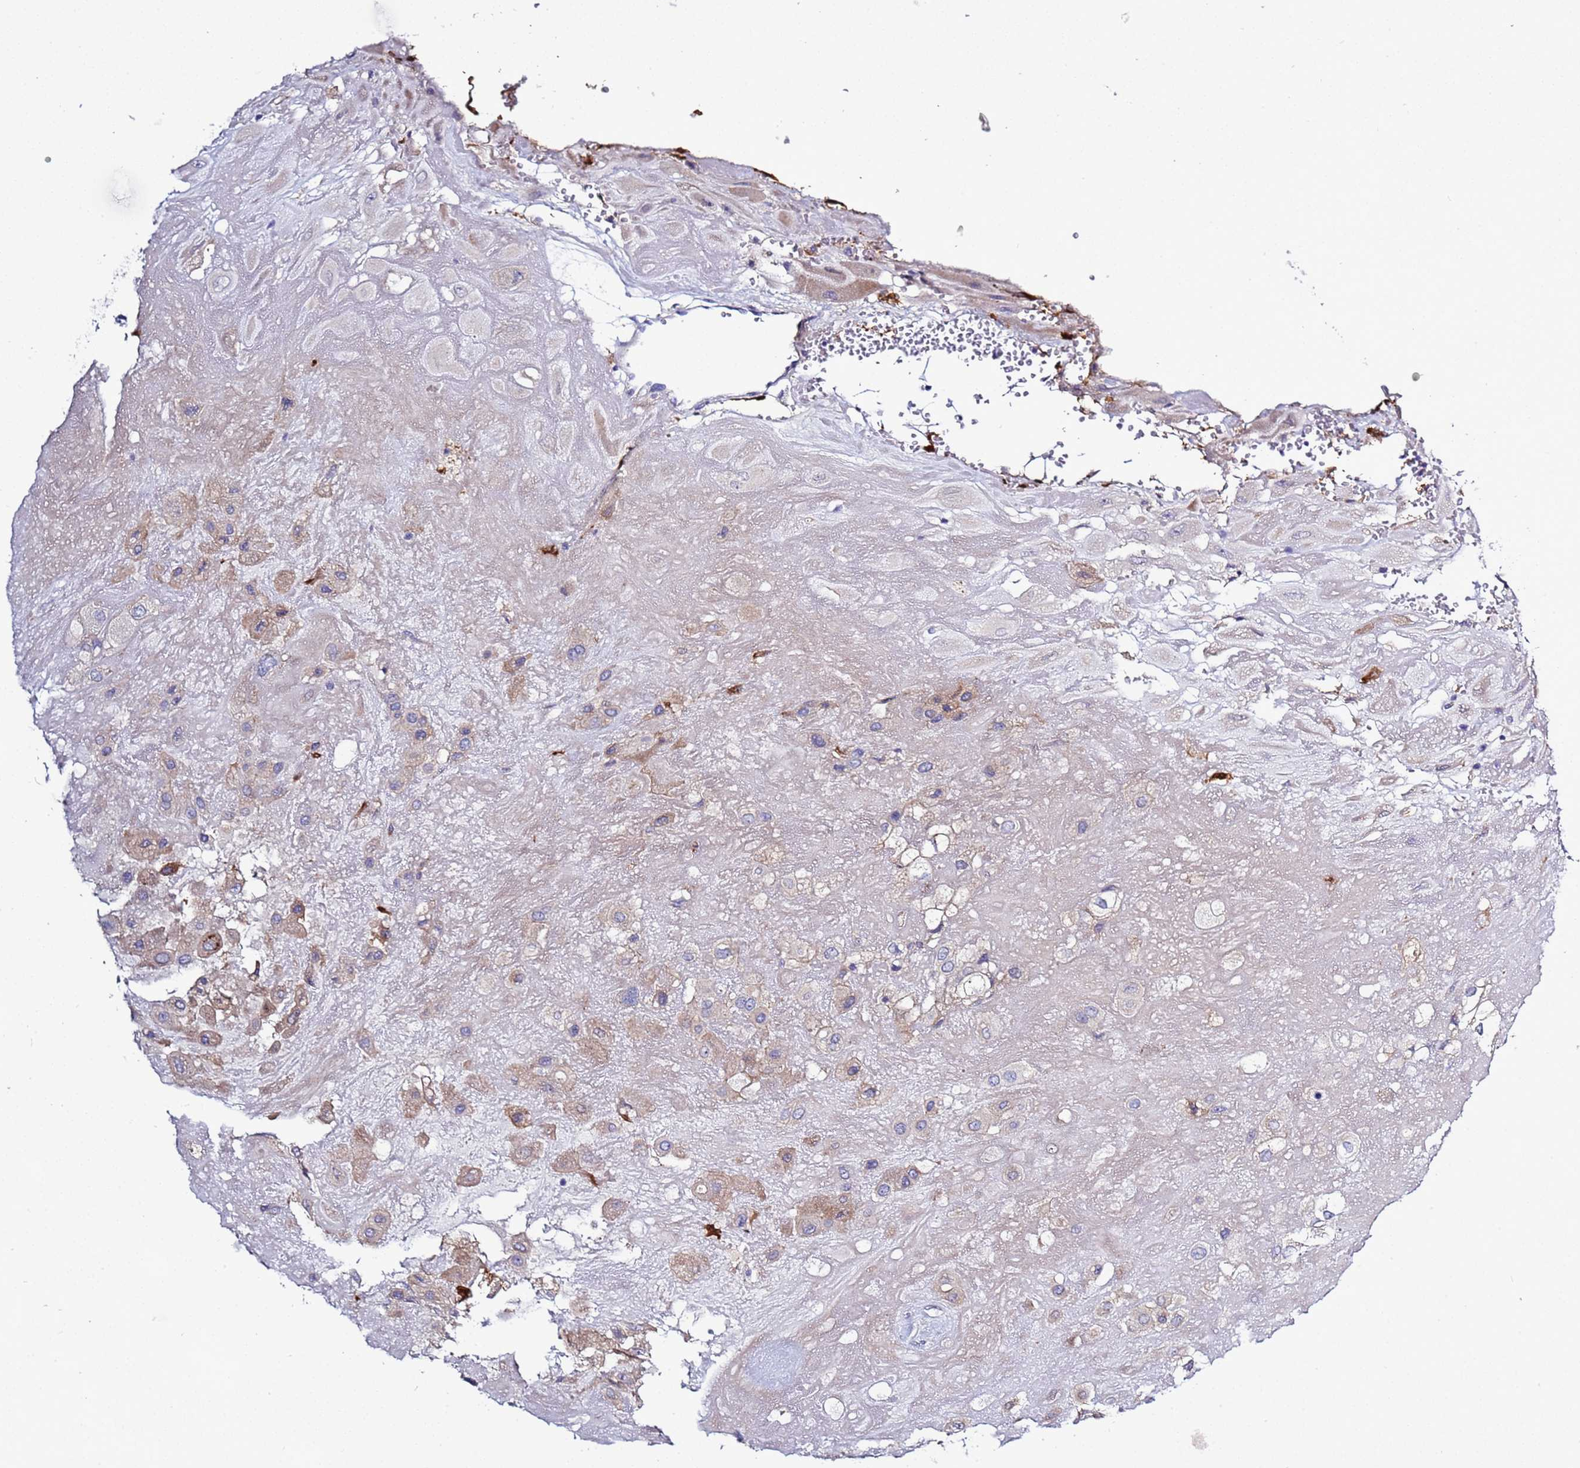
{"staining": {"intensity": "weak", "quantity": "25%-75%", "location": "cytoplasmic/membranous"}, "tissue": "placenta", "cell_type": "Decidual cells", "image_type": "normal", "snomed": [{"axis": "morphology", "description": "Normal tissue, NOS"}, {"axis": "topography", "description": "Placenta"}], "caption": "Decidual cells exhibit weak cytoplasmic/membranous staining in approximately 25%-75% of cells in benign placenta.", "gene": "C4orf46", "patient": {"sex": "female", "age": 32}}